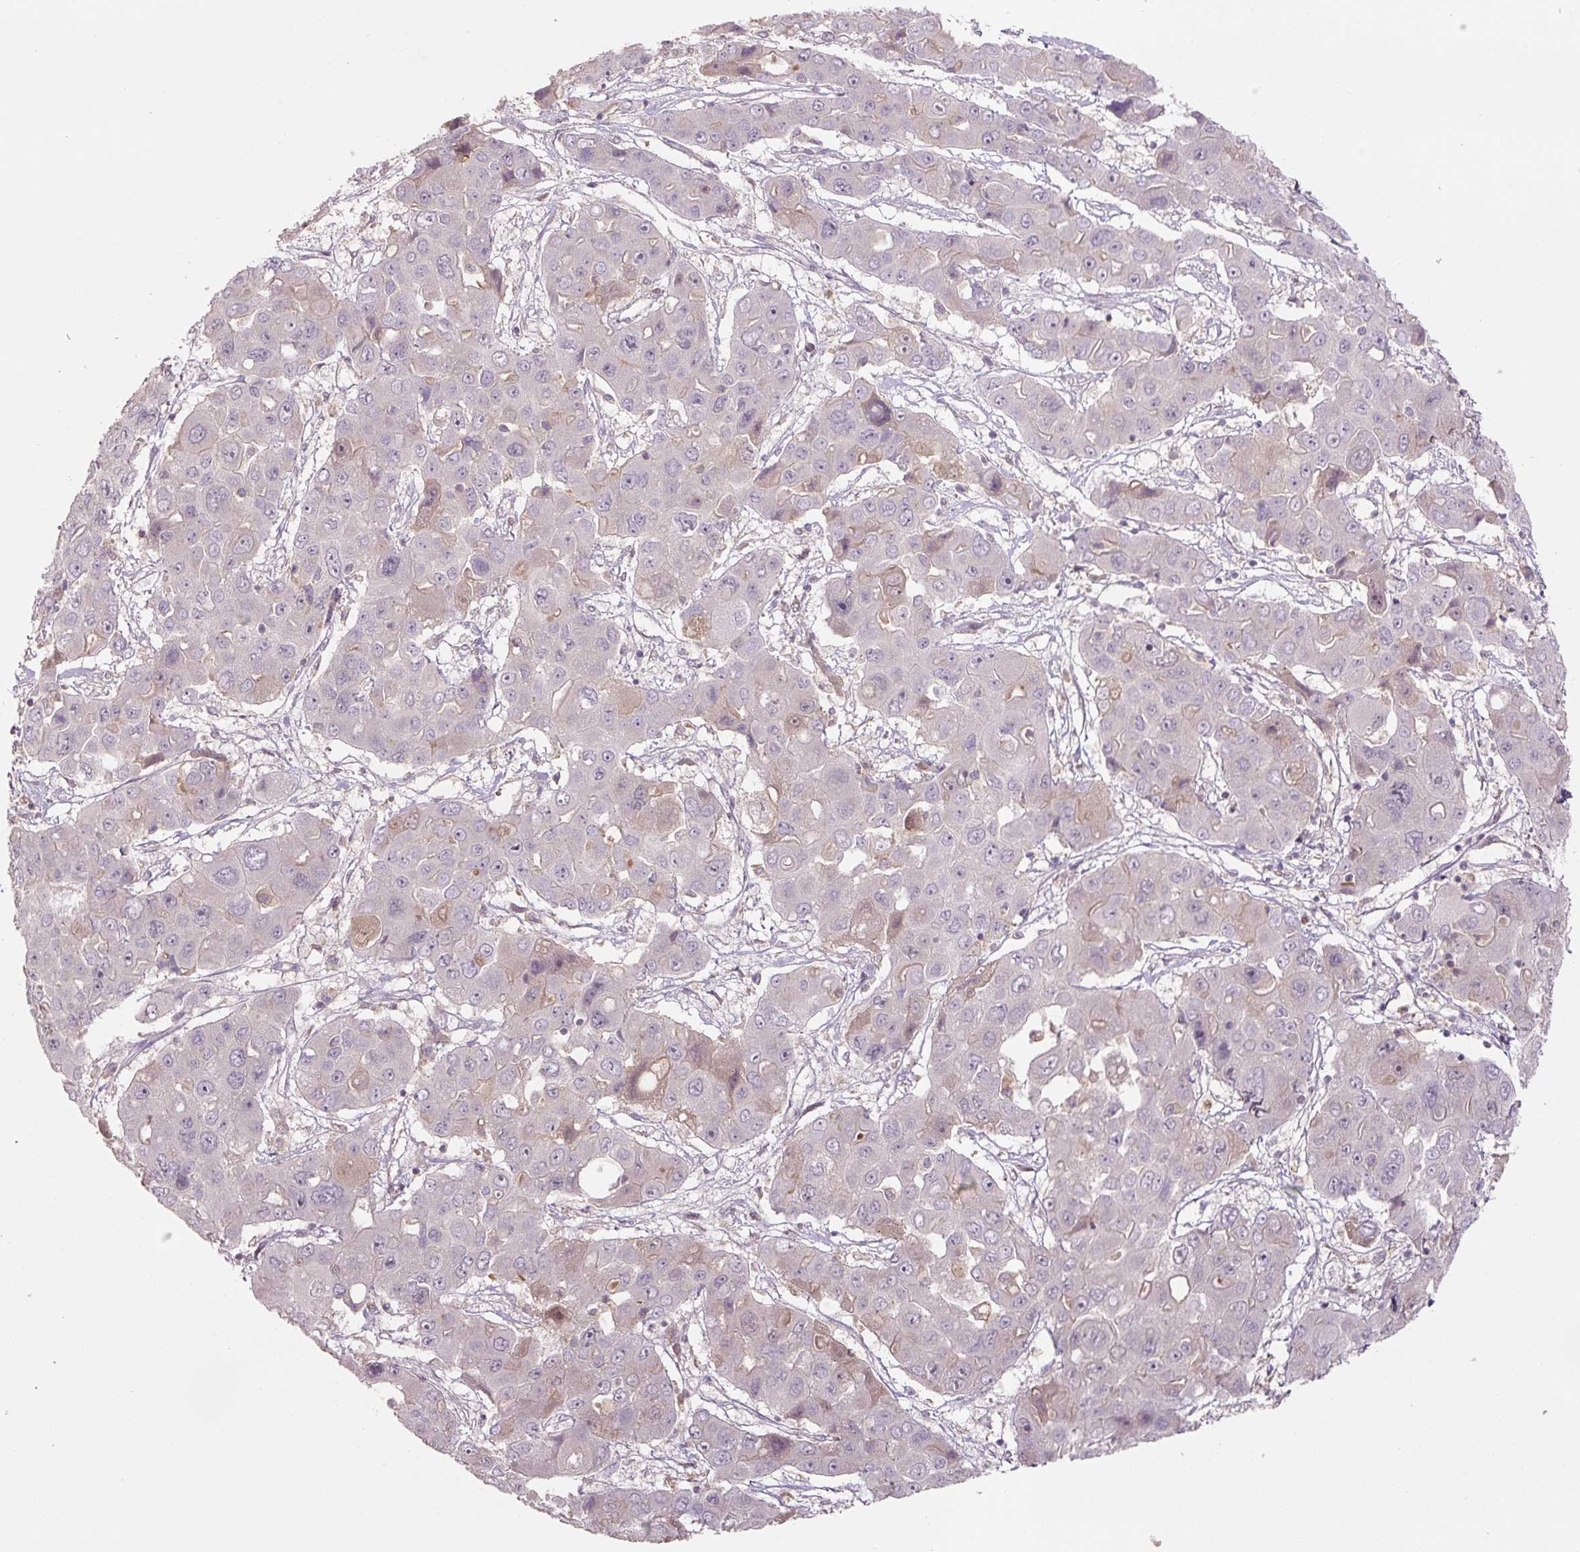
{"staining": {"intensity": "weak", "quantity": "<25%", "location": "cytoplasmic/membranous"}, "tissue": "liver cancer", "cell_type": "Tumor cells", "image_type": "cancer", "snomed": [{"axis": "morphology", "description": "Cholangiocarcinoma"}, {"axis": "topography", "description": "Liver"}], "caption": "The image reveals no significant expression in tumor cells of liver cholangiocarcinoma.", "gene": "C2orf73", "patient": {"sex": "male", "age": 67}}